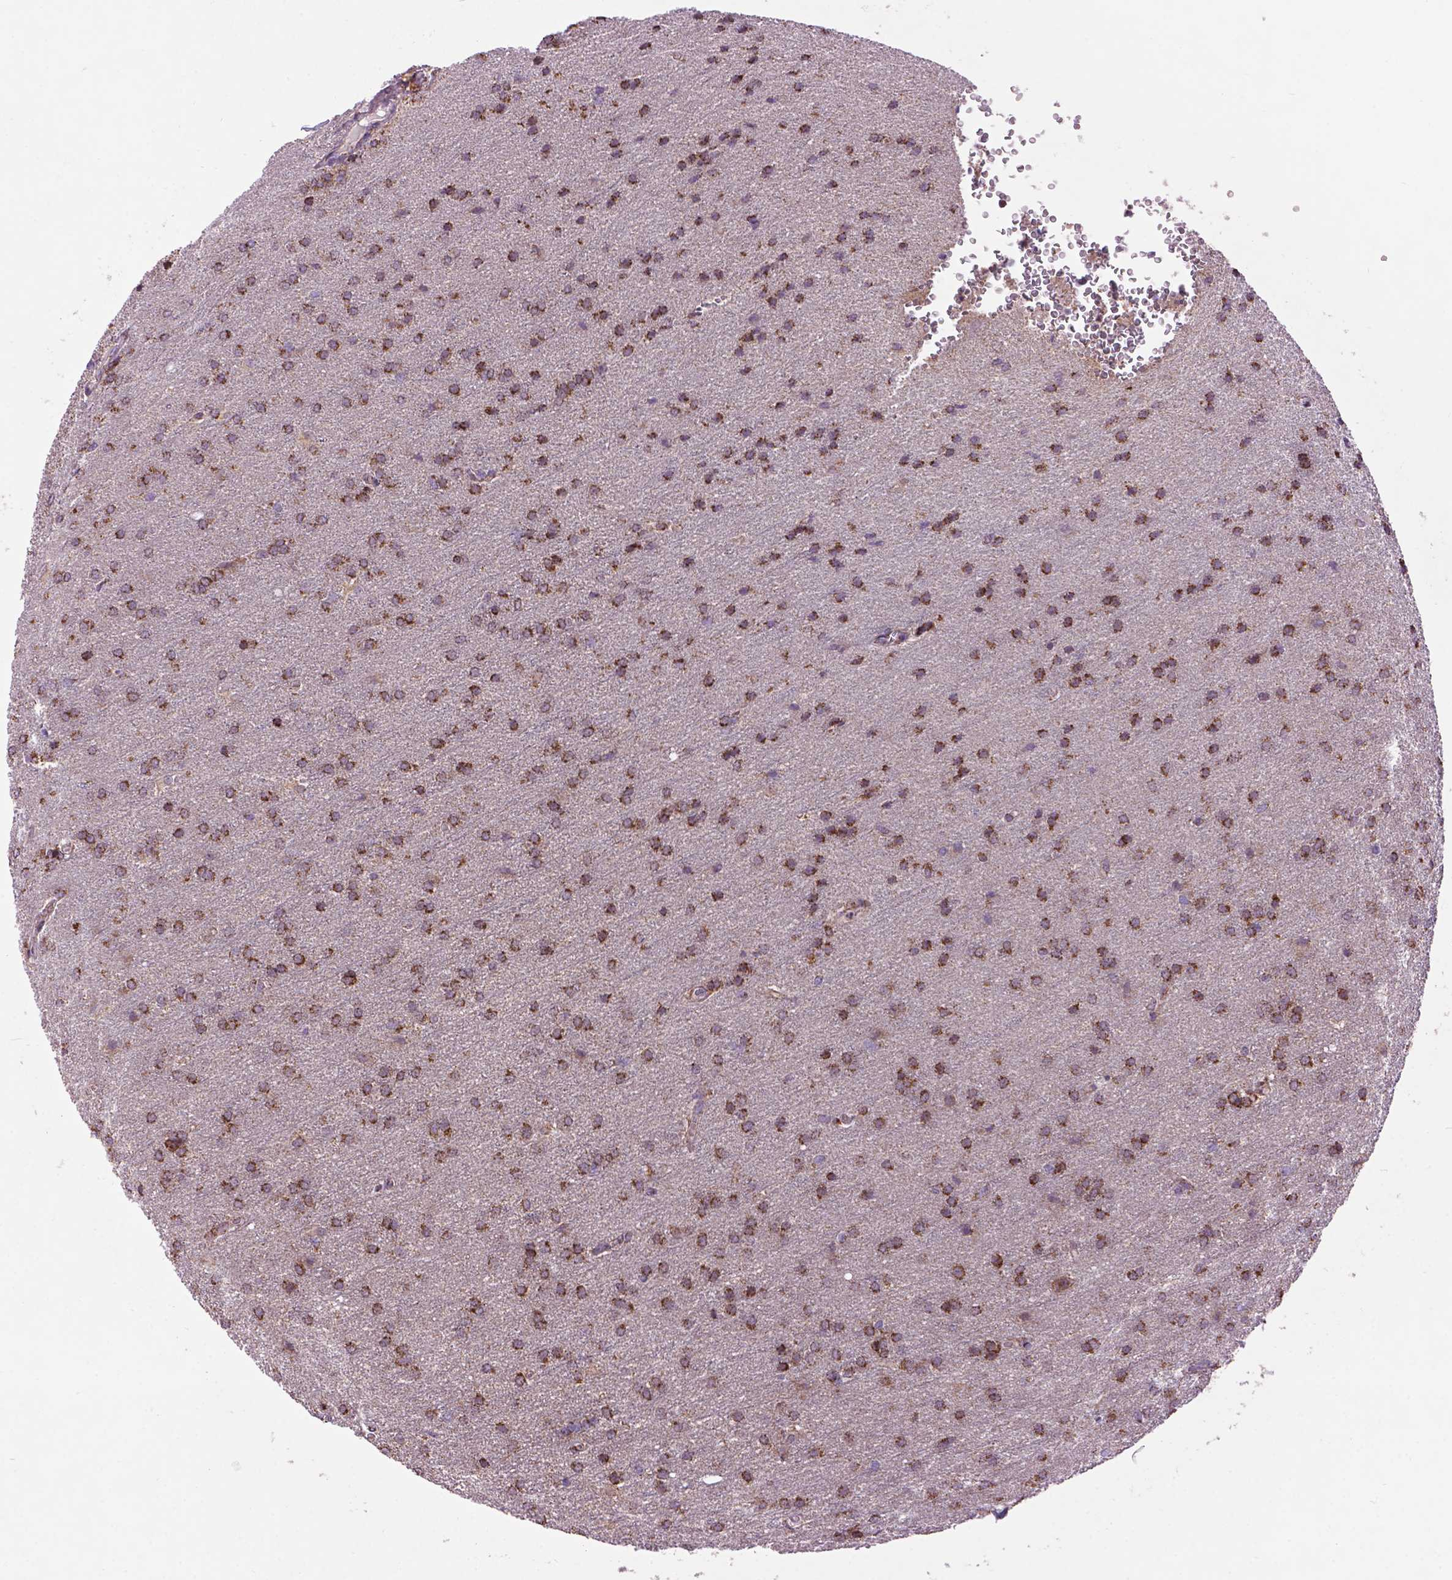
{"staining": {"intensity": "strong", "quantity": ">75%", "location": "cytoplasmic/membranous"}, "tissue": "glioma", "cell_type": "Tumor cells", "image_type": "cancer", "snomed": [{"axis": "morphology", "description": "Glioma, malignant, Low grade"}, {"axis": "topography", "description": "Brain"}], "caption": "Immunohistochemistry image of malignant glioma (low-grade) stained for a protein (brown), which shows high levels of strong cytoplasmic/membranous positivity in approximately >75% of tumor cells.", "gene": "PYCR3", "patient": {"sex": "female", "age": 32}}